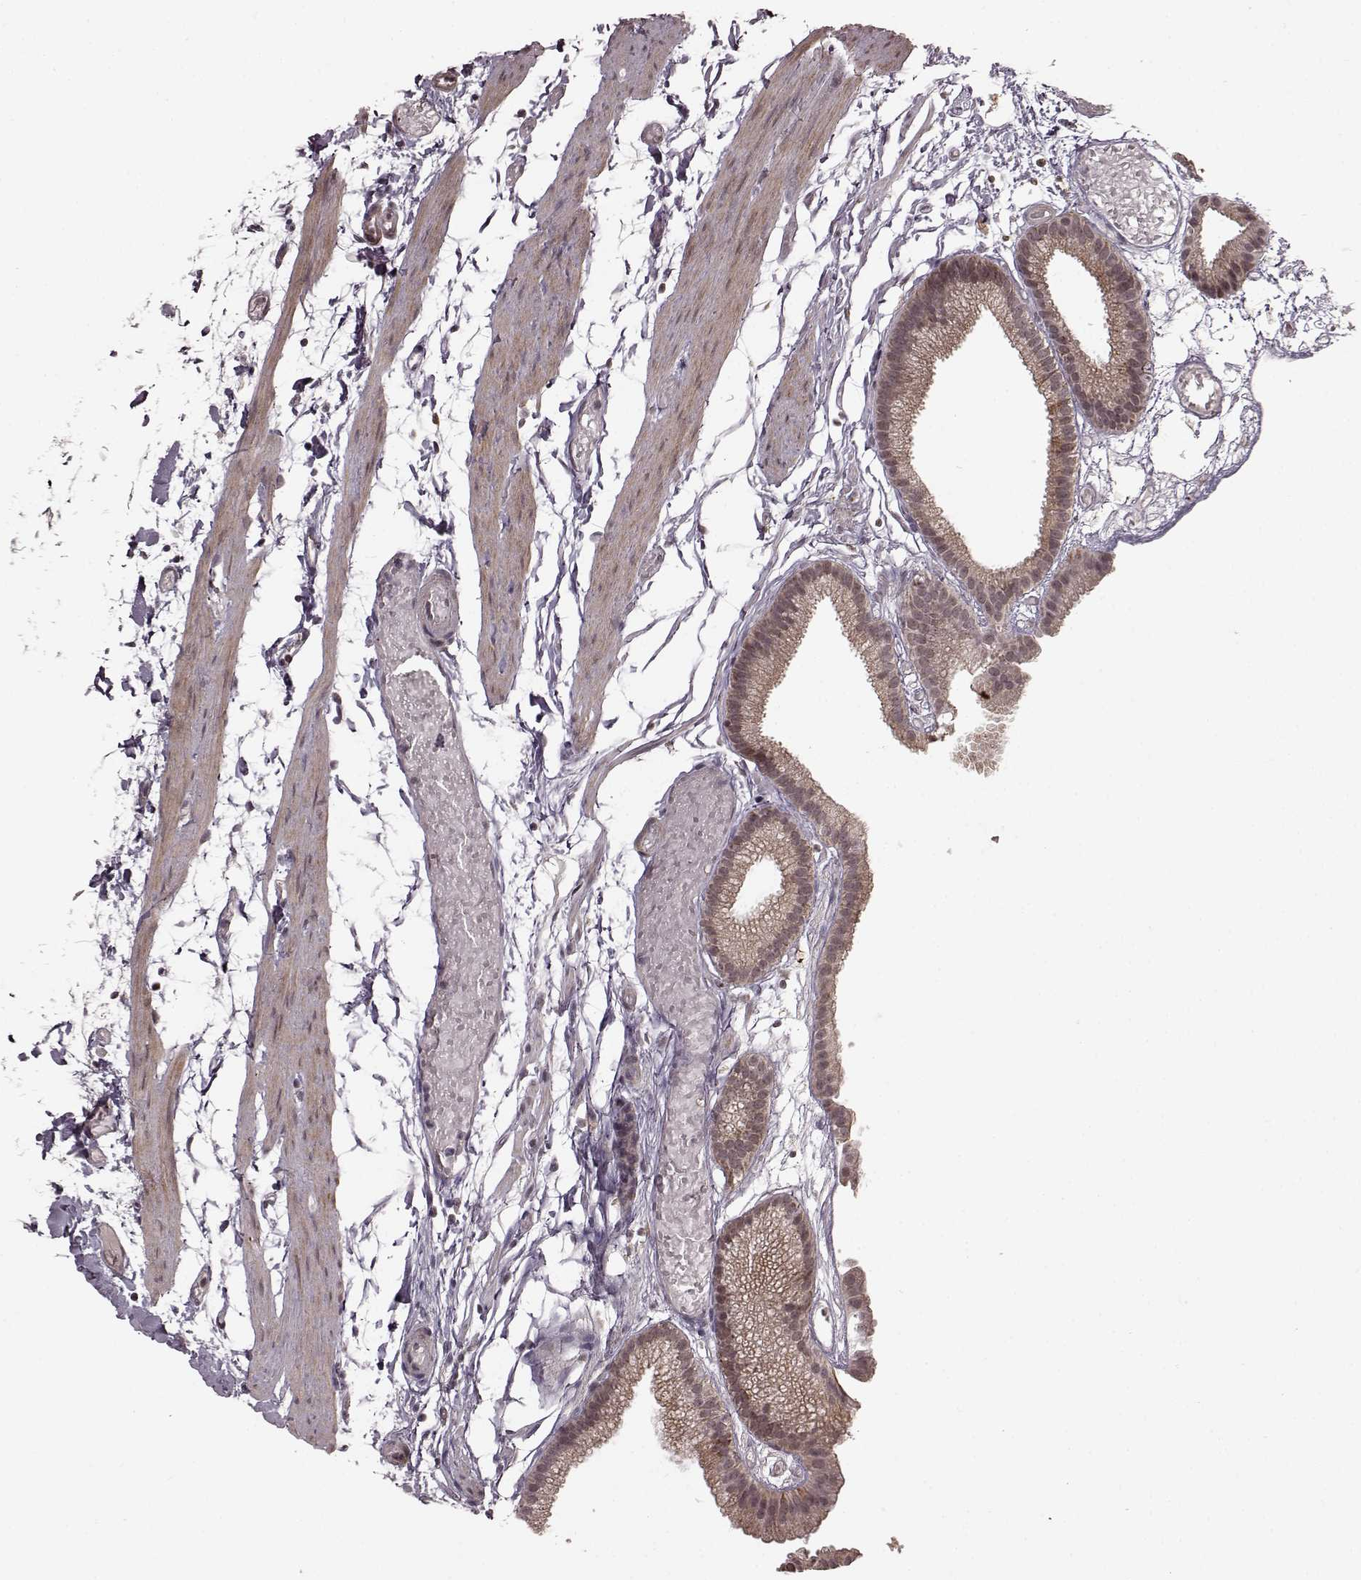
{"staining": {"intensity": "weak", "quantity": "25%-75%", "location": "cytoplasmic/membranous"}, "tissue": "gallbladder", "cell_type": "Glandular cells", "image_type": "normal", "snomed": [{"axis": "morphology", "description": "Normal tissue, NOS"}, {"axis": "topography", "description": "Gallbladder"}], "caption": "This is an image of immunohistochemistry (IHC) staining of unremarkable gallbladder, which shows weak expression in the cytoplasmic/membranous of glandular cells.", "gene": "PLCB4", "patient": {"sex": "female", "age": 45}}